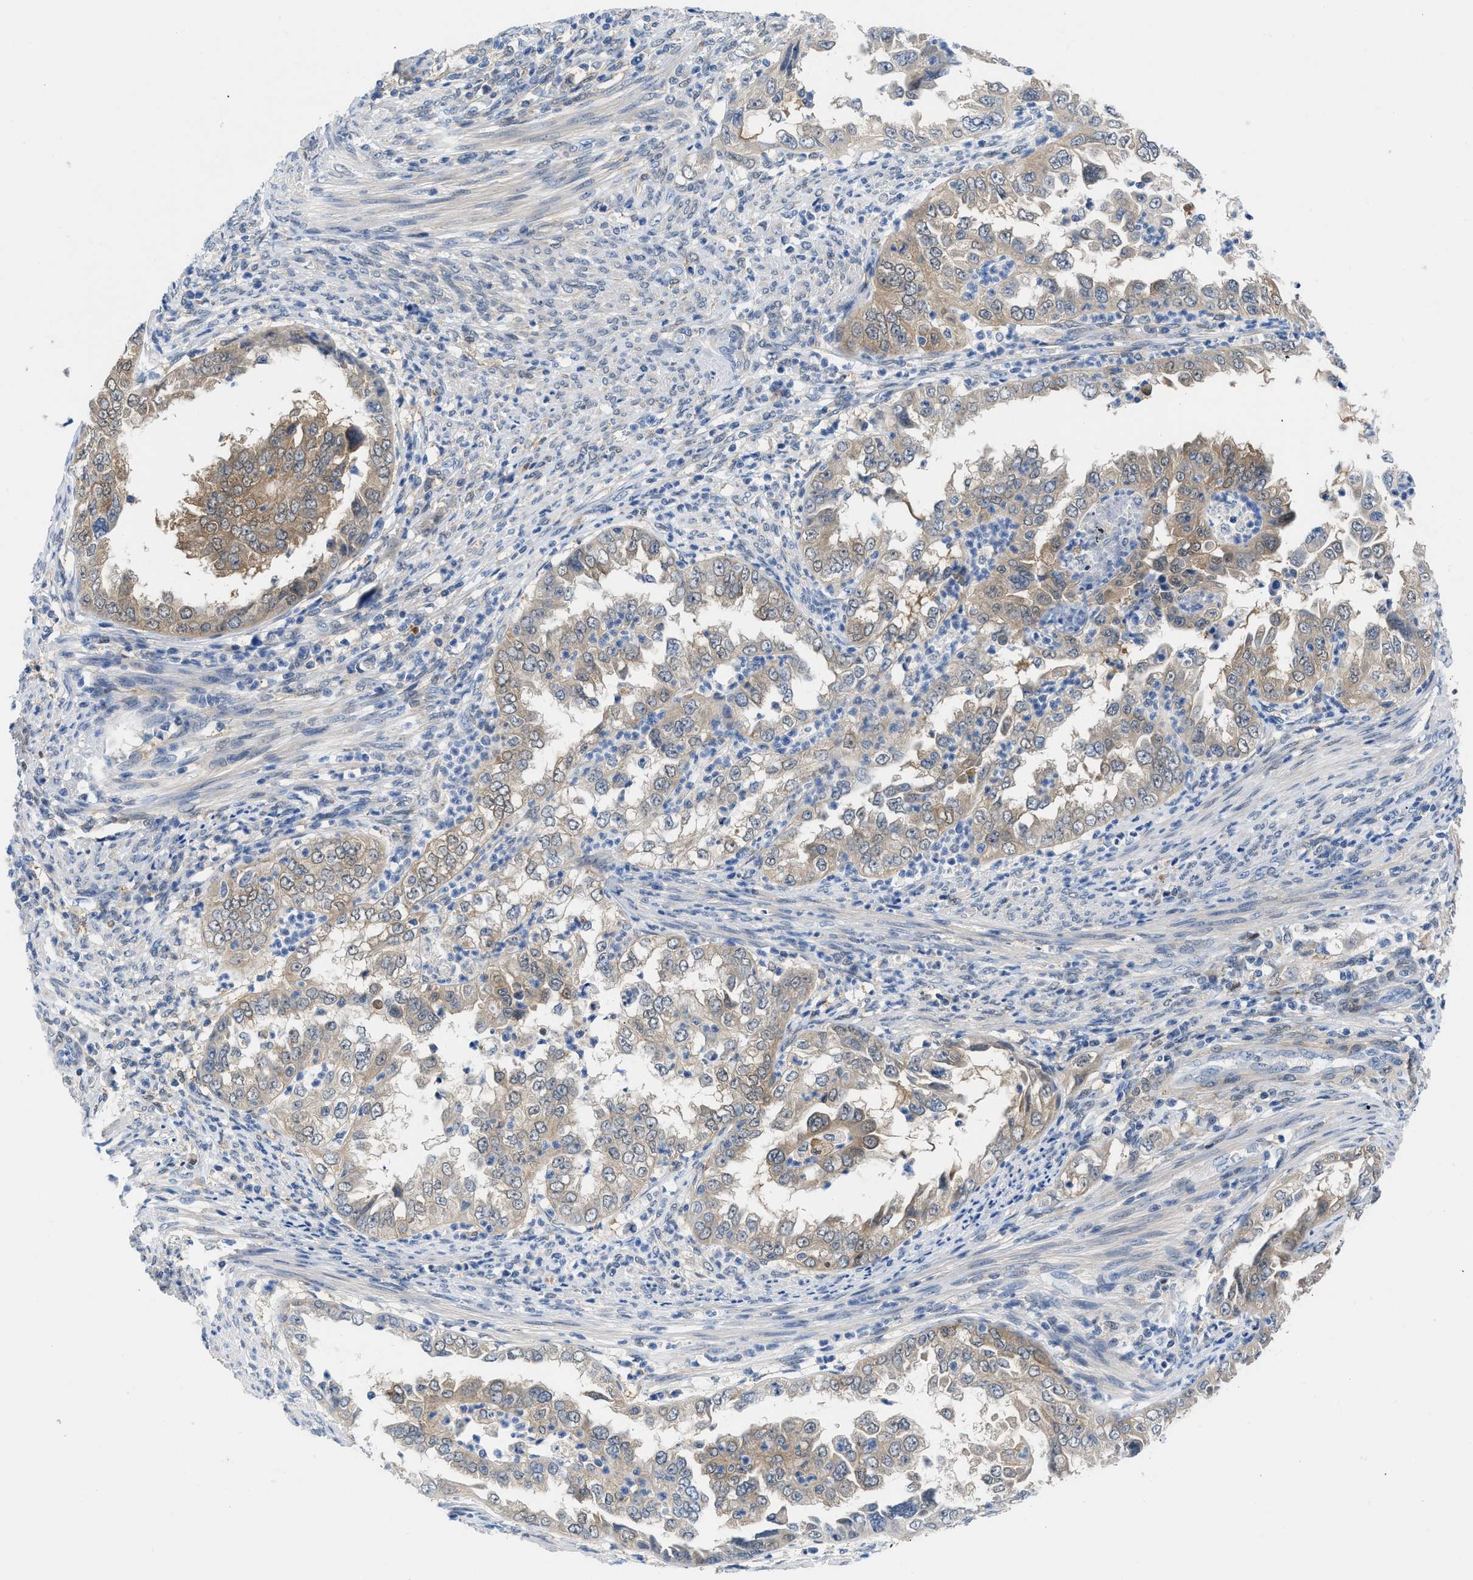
{"staining": {"intensity": "moderate", "quantity": "25%-75%", "location": "cytoplasmic/membranous"}, "tissue": "endometrial cancer", "cell_type": "Tumor cells", "image_type": "cancer", "snomed": [{"axis": "morphology", "description": "Adenocarcinoma, NOS"}, {"axis": "topography", "description": "Endometrium"}], "caption": "Immunohistochemical staining of human endometrial cancer displays medium levels of moderate cytoplasmic/membranous staining in approximately 25%-75% of tumor cells. The protein of interest is stained brown, and the nuclei are stained in blue (DAB (3,3'-diaminobenzidine) IHC with brightfield microscopy, high magnification).", "gene": "CBR1", "patient": {"sex": "female", "age": 85}}